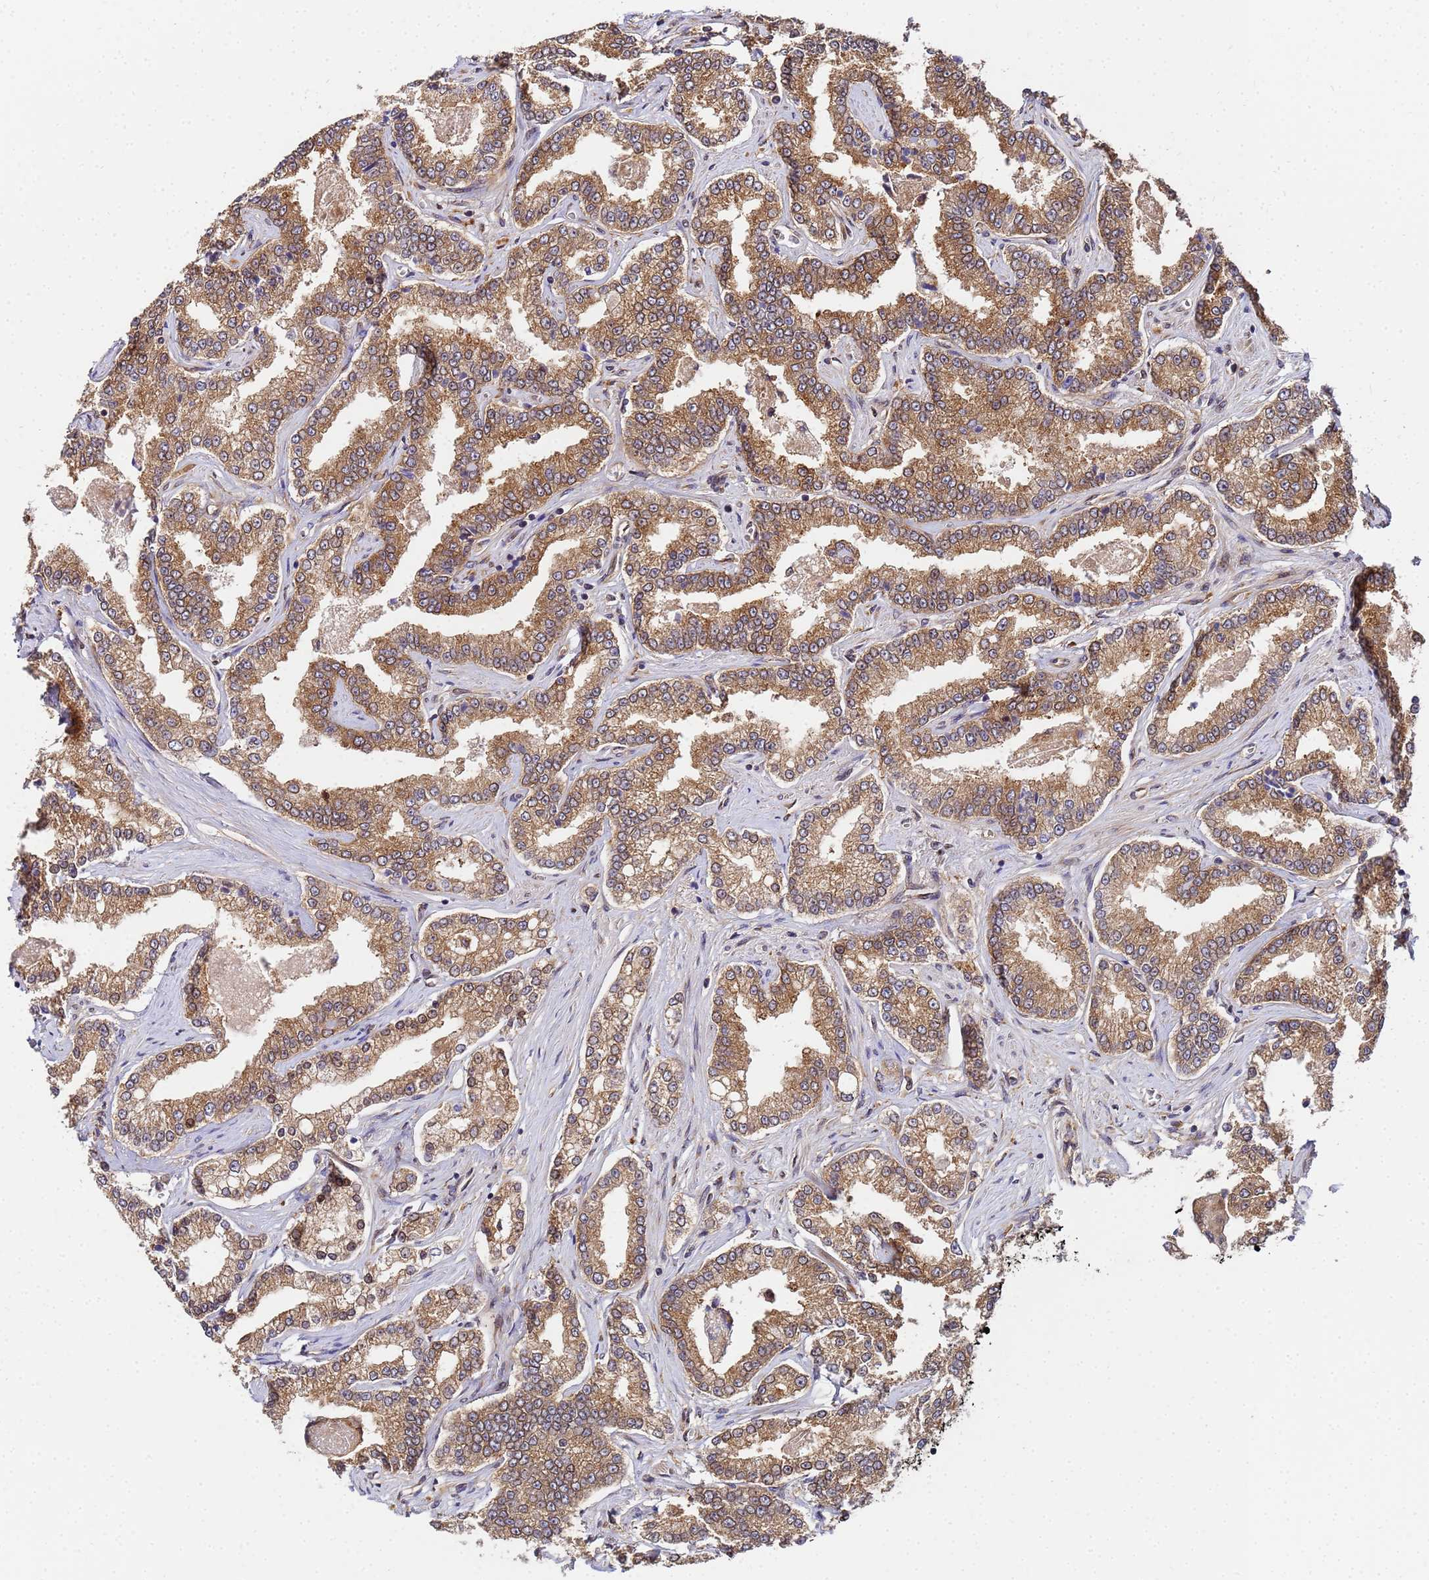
{"staining": {"intensity": "moderate", "quantity": ">75%", "location": "cytoplasmic/membranous"}, "tissue": "prostate cancer", "cell_type": "Tumor cells", "image_type": "cancer", "snomed": [{"axis": "morphology", "description": "Normal tissue, NOS"}, {"axis": "morphology", "description": "Adenocarcinoma, High grade"}, {"axis": "topography", "description": "Prostate"}], "caption": "Immunohistochemical staining of human prostate cancer shows medium levels of moderate cytoplasmic/membranous protein positivity in about >75% of tumor cells.", "gene": "UNC93B1", "patient": {"sex": "male", "age": 83}}